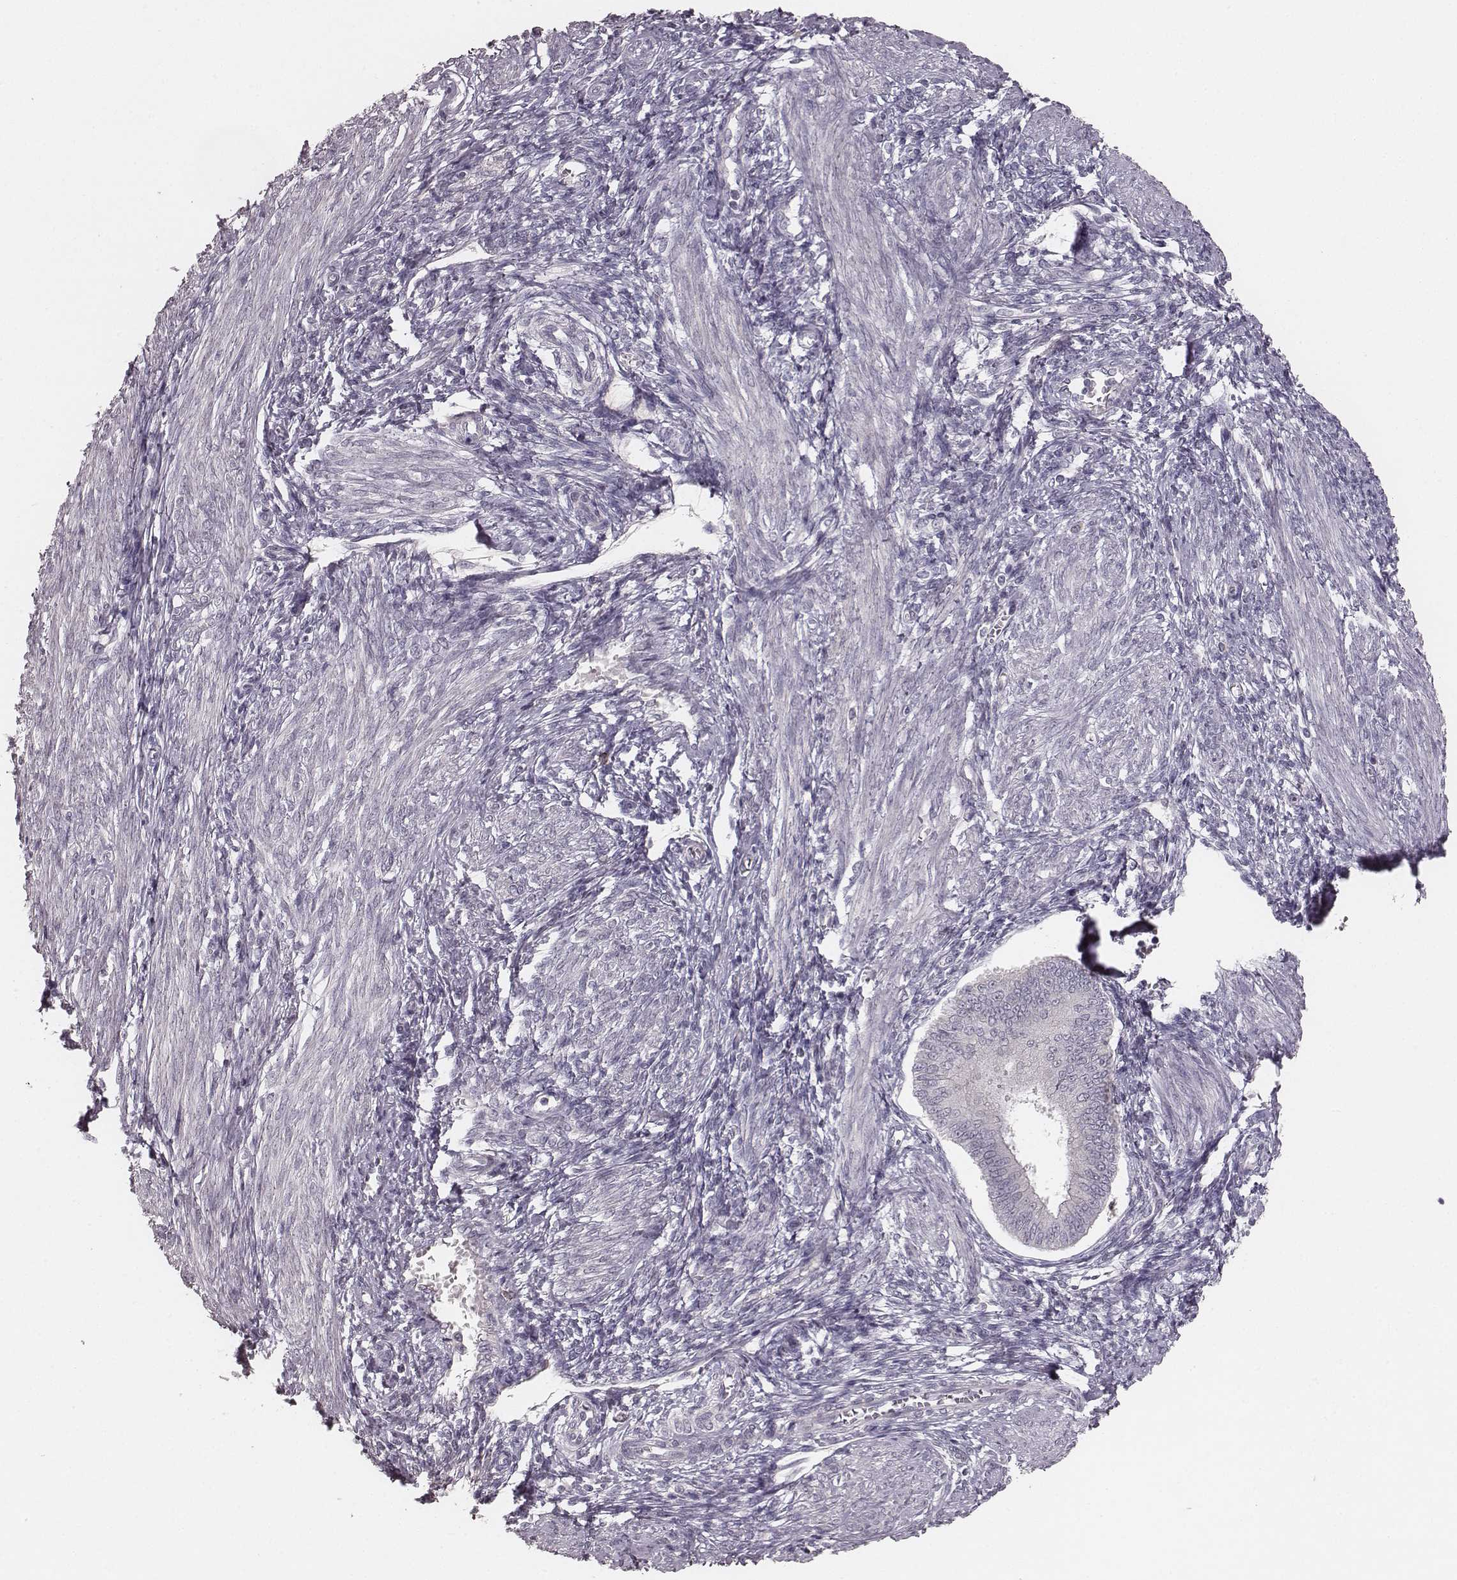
{"staining": {"intensity": "negative", "quantity": "none", "location": "none"}, "tissue": "endometrium", "cell_type": "Cells in endometrial stroma", "image_type": "normal", "snomed": [{"axis": "morphology", "description": "Normal tissue, NOS"}, {"axis": "topography", "description": "Endometrium"}], "caption": "The immunohistochemistry (IHC) image has no significant positivity in cells in endometrial stroma of endometrium. (DAB immunohistochemistry with hematoxylin counter stain).", "gene": "LY6K", "patient": {"sex": "female", "age": 42}}